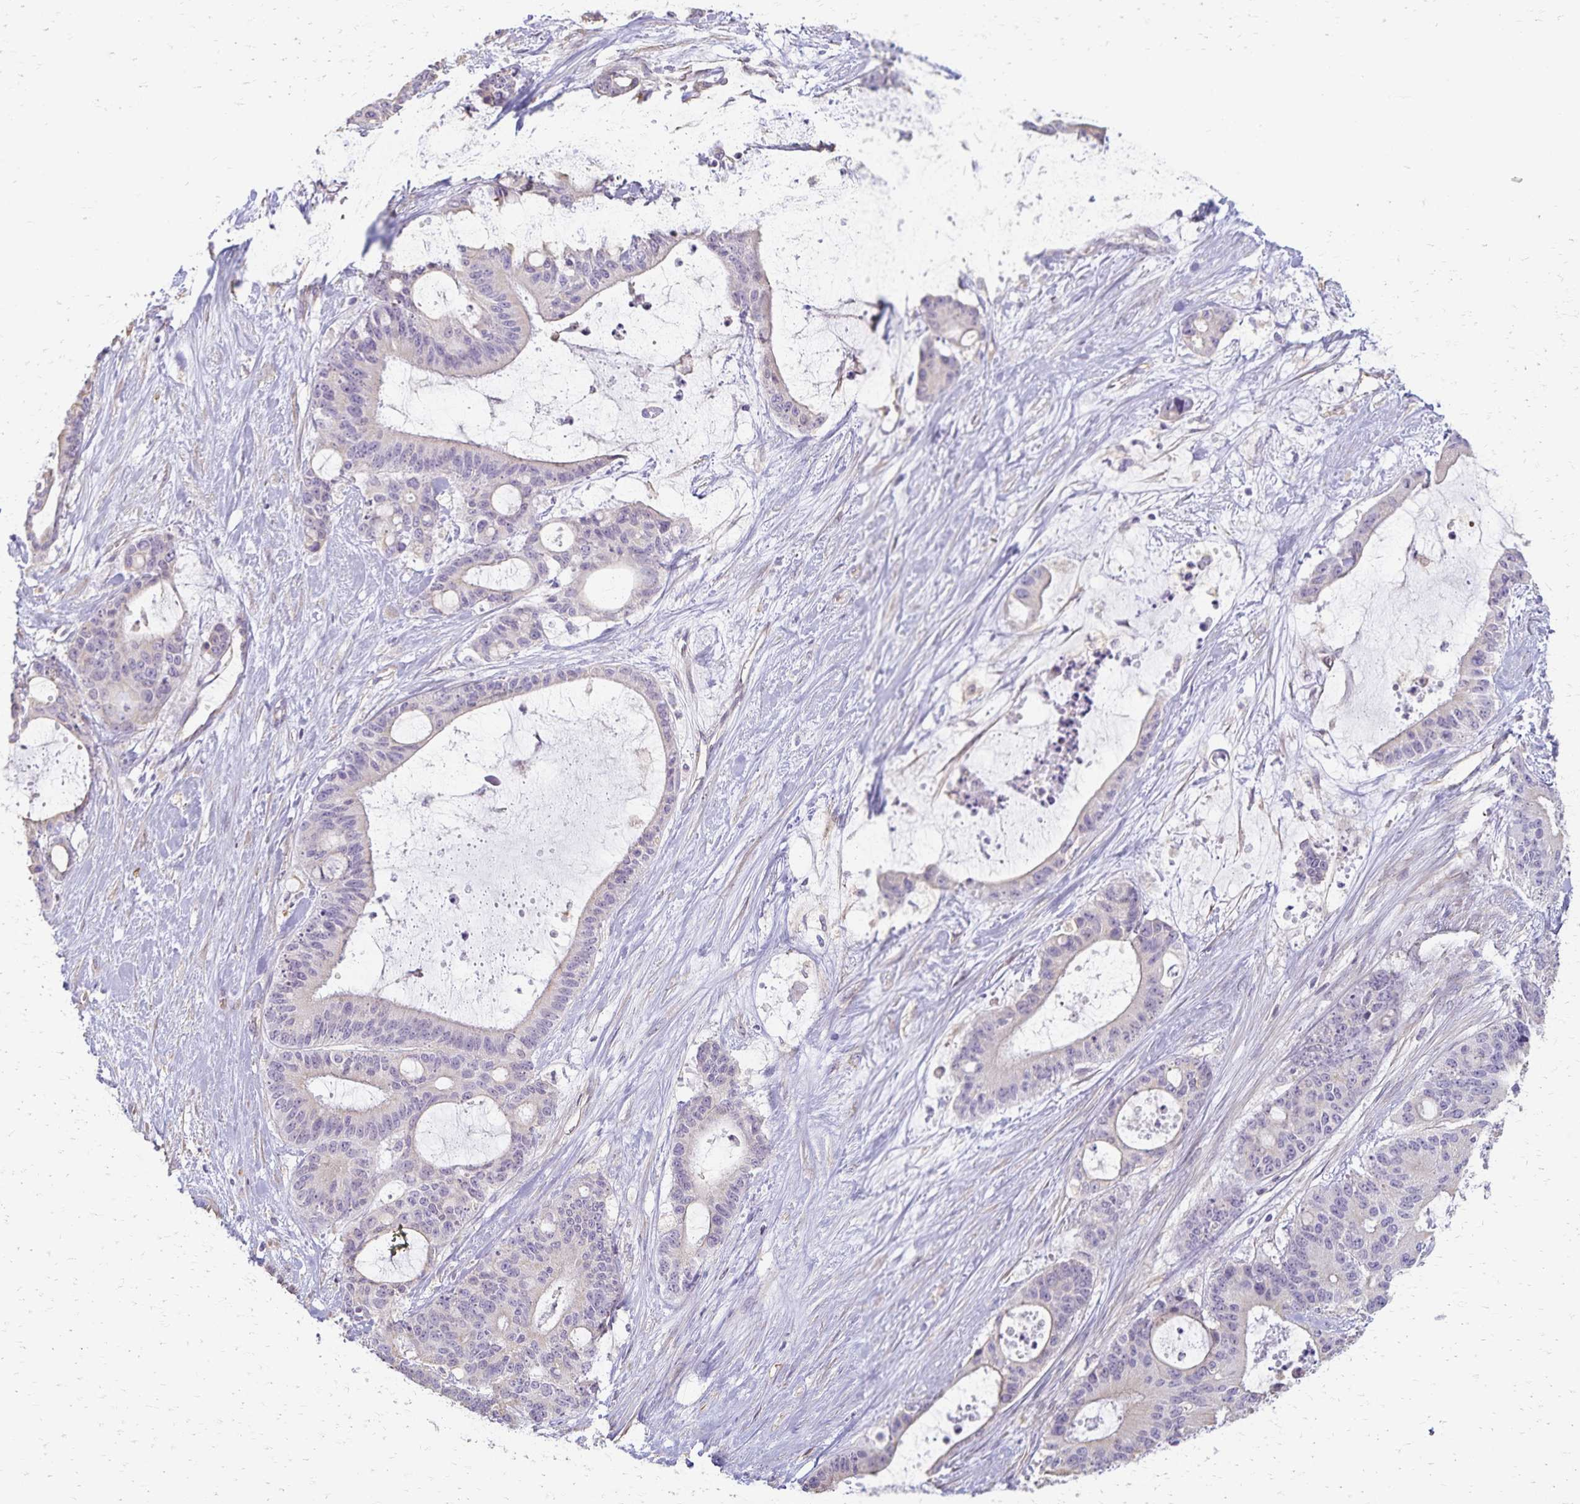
{"staining": {"intensity": "negative", "quantity": "none", "location": "none"}, "tissue": "liver cancer", "cell_type": "Tumor cells", "image_type": "cancer", "snomed": [{"axis": "morphology", "description": "Normal tissue, NOS"}, {"axis": "morphology", "description": "Cholangiocarcinoma"}, {"axis": "topography", "description": "Liver"}, {"axis": "topography", "description": "Peripheral nerve tissue"}], "caption": "IHC micrograph of liver cancer stained for a protein (brown), which reveals no positivity in tumor cells.", "gene": "KISS1", "patient": {"sex": "female", "age": 73}}